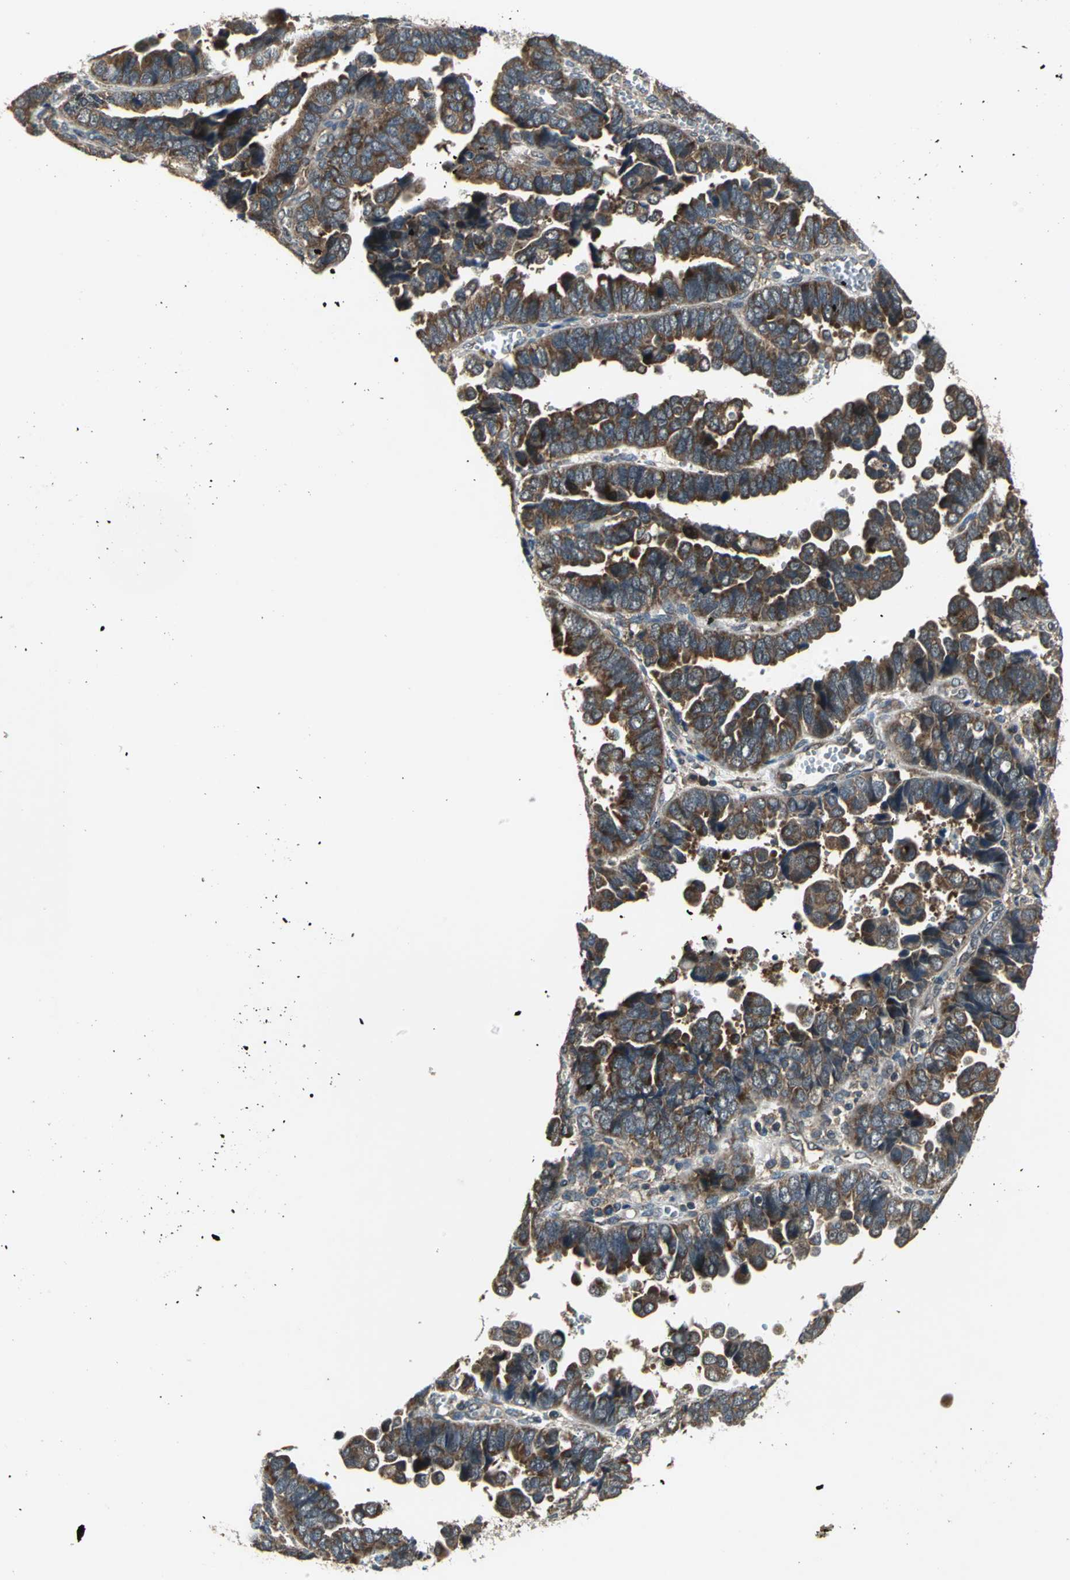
{"staining": {"intensity": "strong", "quantity": ">75%", "location": "cytoplasmic/membranous"}, "tissue": "endometrial cancer", "cell_type": "Tumor cells", "image_type": "cancer", "snomed": [{"axis": "morphology", "description": "Adenocarcinoma, NOS"}, {"axis": "topography", "description": "Endometrium"}], "caption": "The histopathology image displays staining of endometrial adenocarcinoma, revealing strong cytoplasmic/membranous protein staining (brown color) within tumor cells.", "gene": "EIF2B2", "patient": {"sex": "female", "age": 75}}